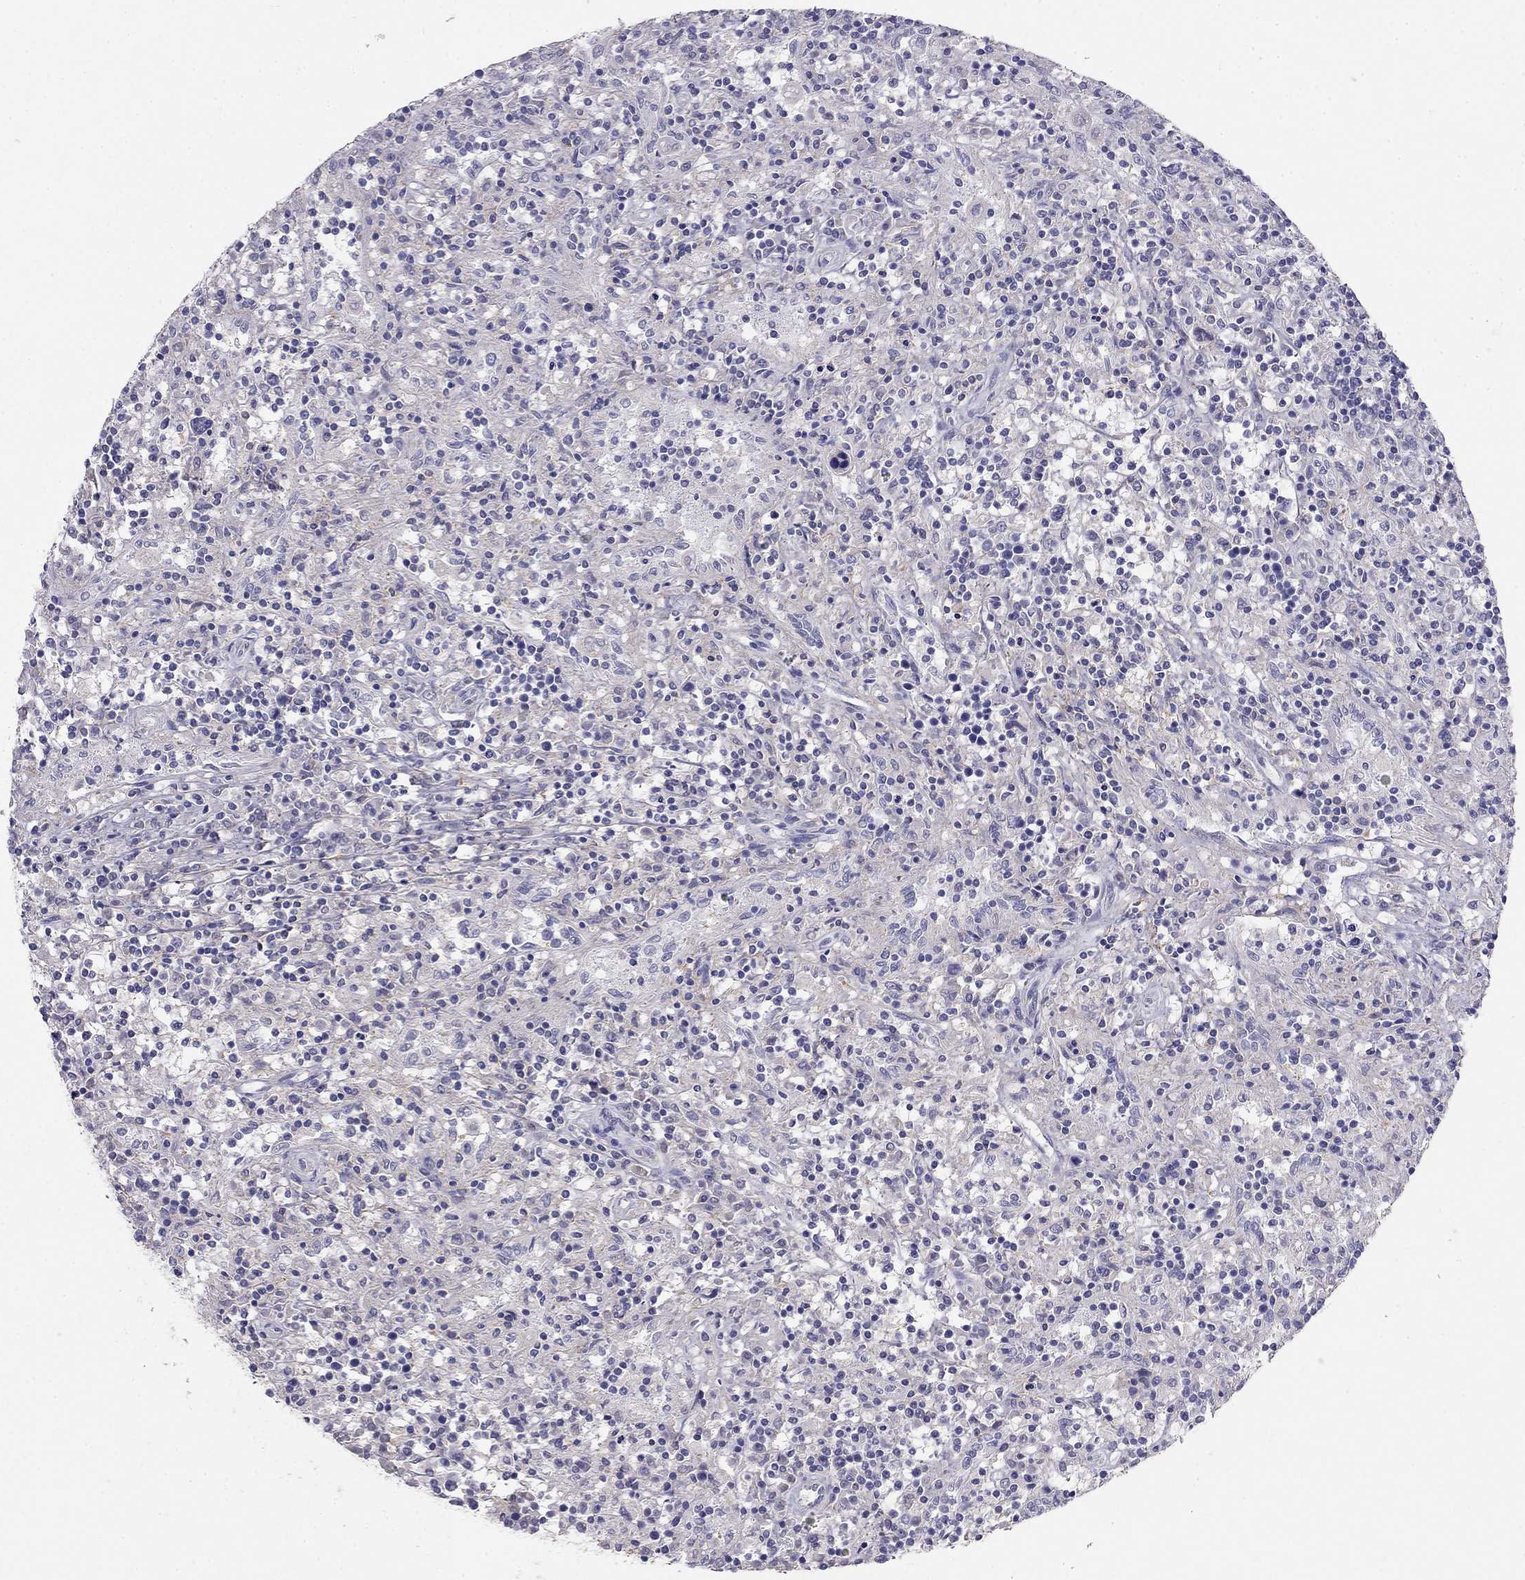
{"staining": {"intensity": "negative", "quantity": "none", "location": "none"}, "tissue": "lymphoma", "cell_type": "Tumor cells", "image_type": "cancer", "snomed": [{"axis": "morphology", "description": "Malignant lymphoma, non-Hodgkin's type, Low grade"}, {"axis": "topography", "description": "Spleen"}], "caption": "IHC histopathology image of lymphoma stained for a protein (brown), which reveals no staining in tumor cells.", "gene": "LY6H", "patient": {"sex": "male", "age": 62}}